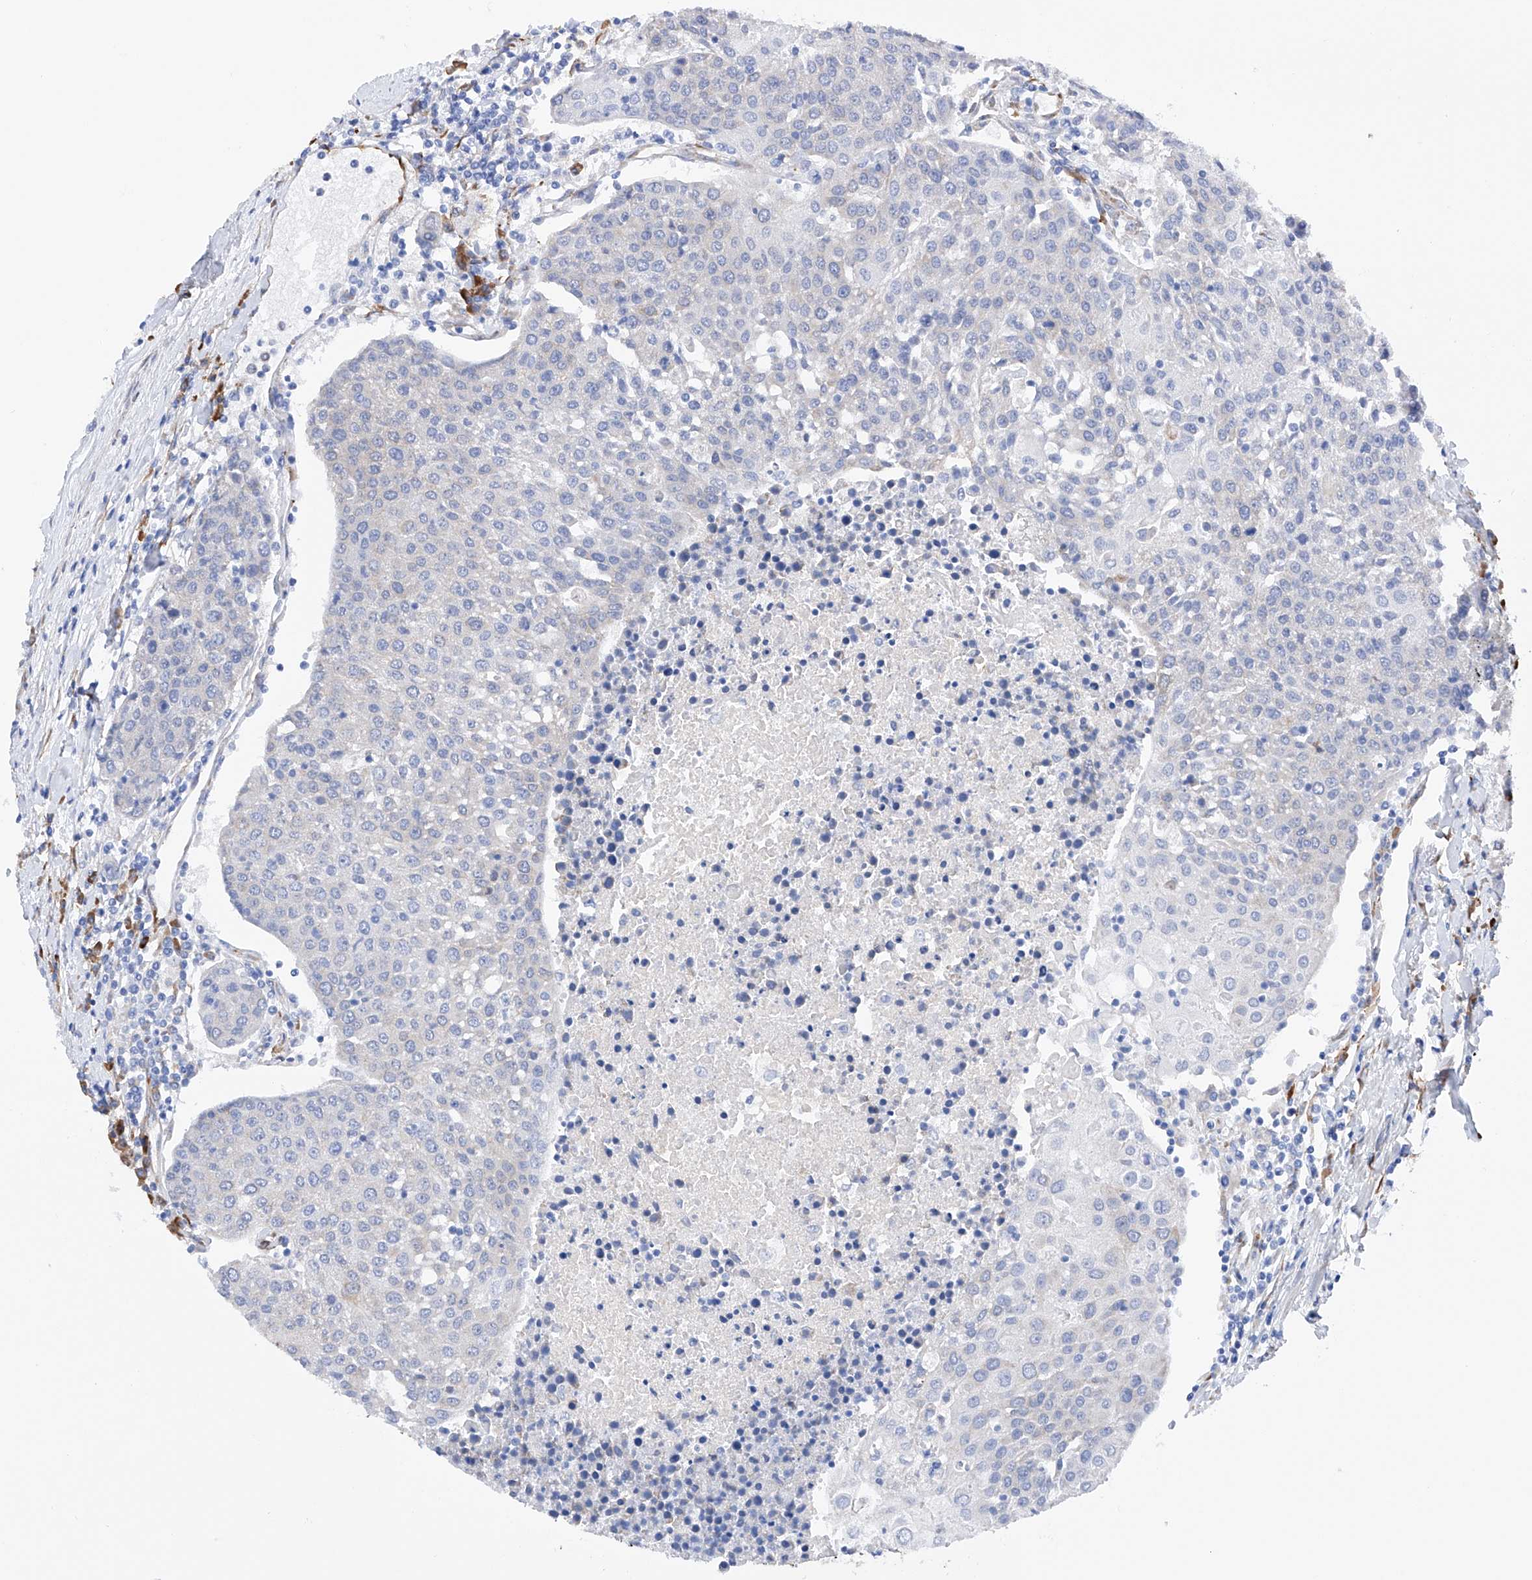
{"staining": {"intensity": "negative", "quantity": "none", "location": "none"}, "tissue": "urothelial cancer", "cell_type": "Tumor cells", "image_type": "cancer", "snomed": [{"axis": "morphology", "description": "Urothelial carcinoma, High grade"}, {"axis": "topography", "description": "Urinary bladder"}], "caption": "The immunohistochemistry (IHC) histopathology image has no significant positivity in tumor cells of urothelial carcinoma (high-grade) tissue. (DAB immunohistochemistry visualized using brightfield microscopy, high magnification).", "gene": "PDIA5", "patient": {"sex": "female", "age": 85}}